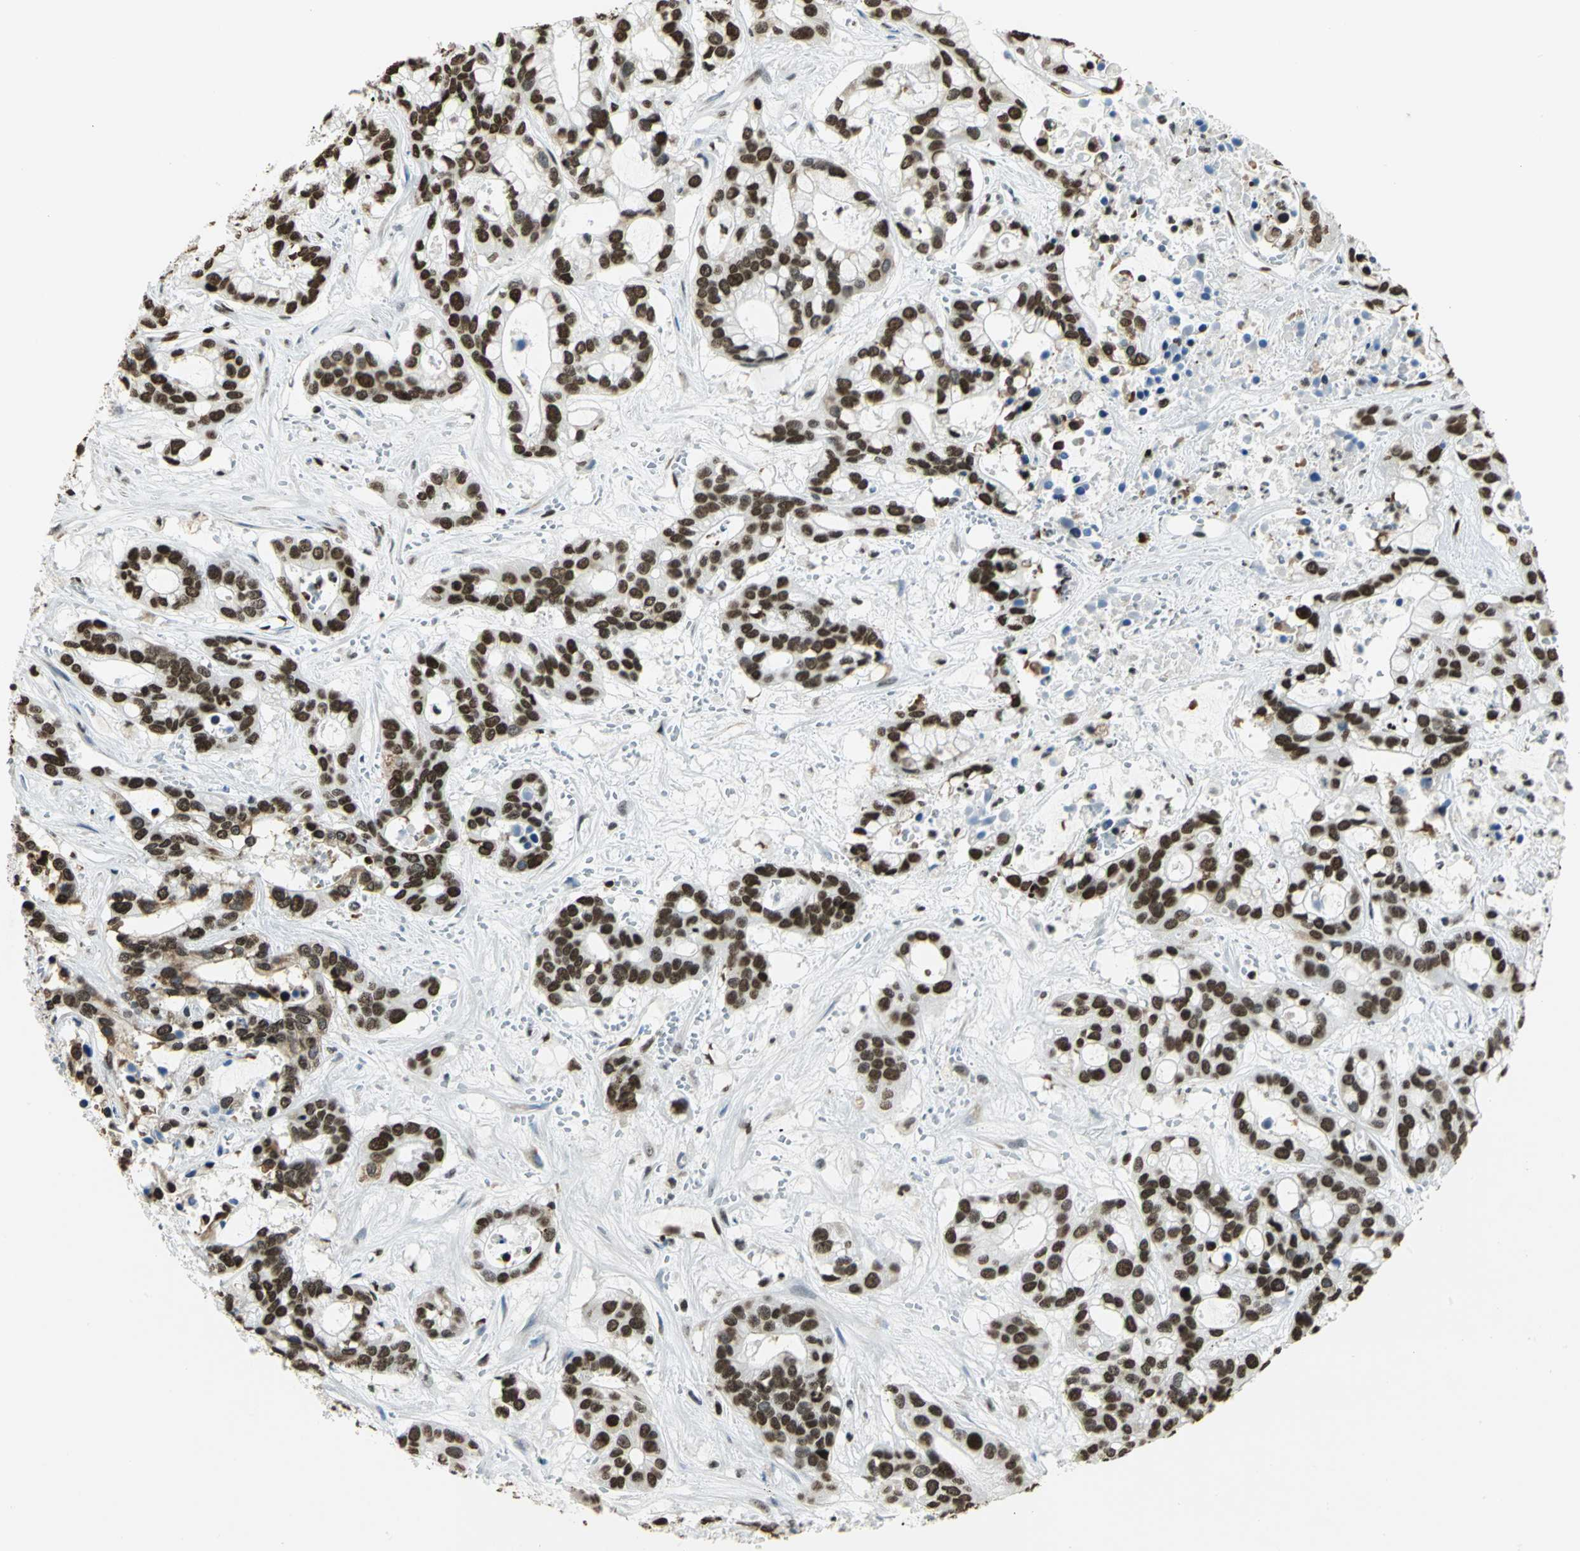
{"staining": {"intensity": "strong", "quantity": ">75%", "location": "nuclear"}, "tissue": "liver cancer", "cell_type": "Tumor cells", "image_type": "cancer", "snomed": [{"axis": "morphology", "description": "Cholangiocarcinoma"}, {"axis": "topography", "description": "Liver"}], "caption": "Immunohistochemical staining of liver cholangiocarcinoma shows high levels of strong nuclear protein expression in about >75% of tumor cells. (DAB (3,3'-diaminobenzidine) = brown stain, brightfield microscopy at high magnification).", "gene": "HMGB1", "patient": {"sex": "female", "age": 65}}